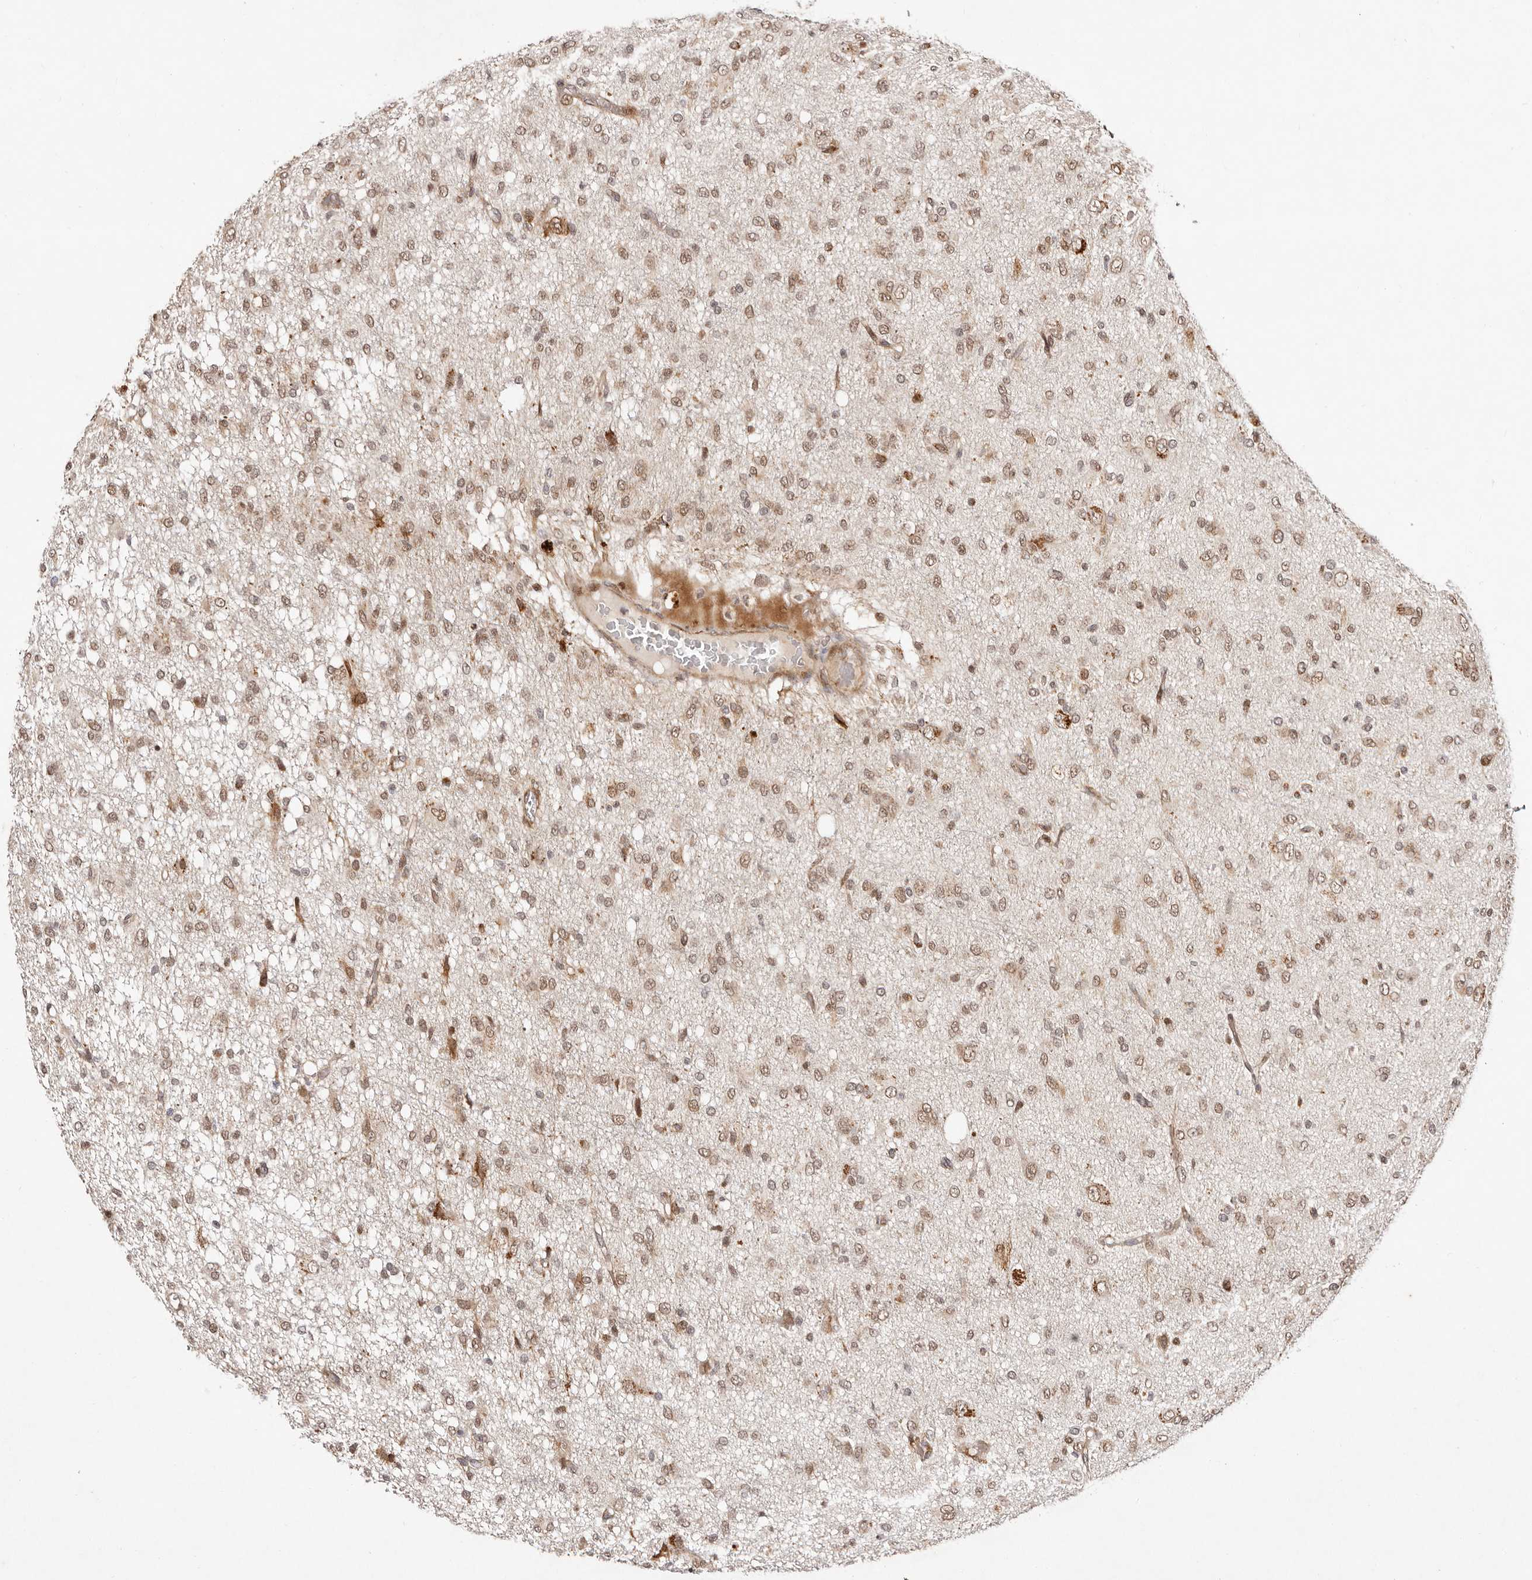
{"staining": {"intensity": "moderate", "quantity": ">75%", "location": "nuclear"}, "tissue": "glioma", "cell_type": "Tumor cells", "image_type": "cancer", "snomed": [{"axis": "morphology", "description": "Glioma, malignant, High grade"}, {"axis": "topography", "description": "Brain"}], "caption": "Protein analysis of high-grade glioma (malignant) tissue displays moderate nuclear expression in approximately >75% of tumor cells.", "gene": "BCL2L15", "patient": {"sex": "female", "age": 59}}